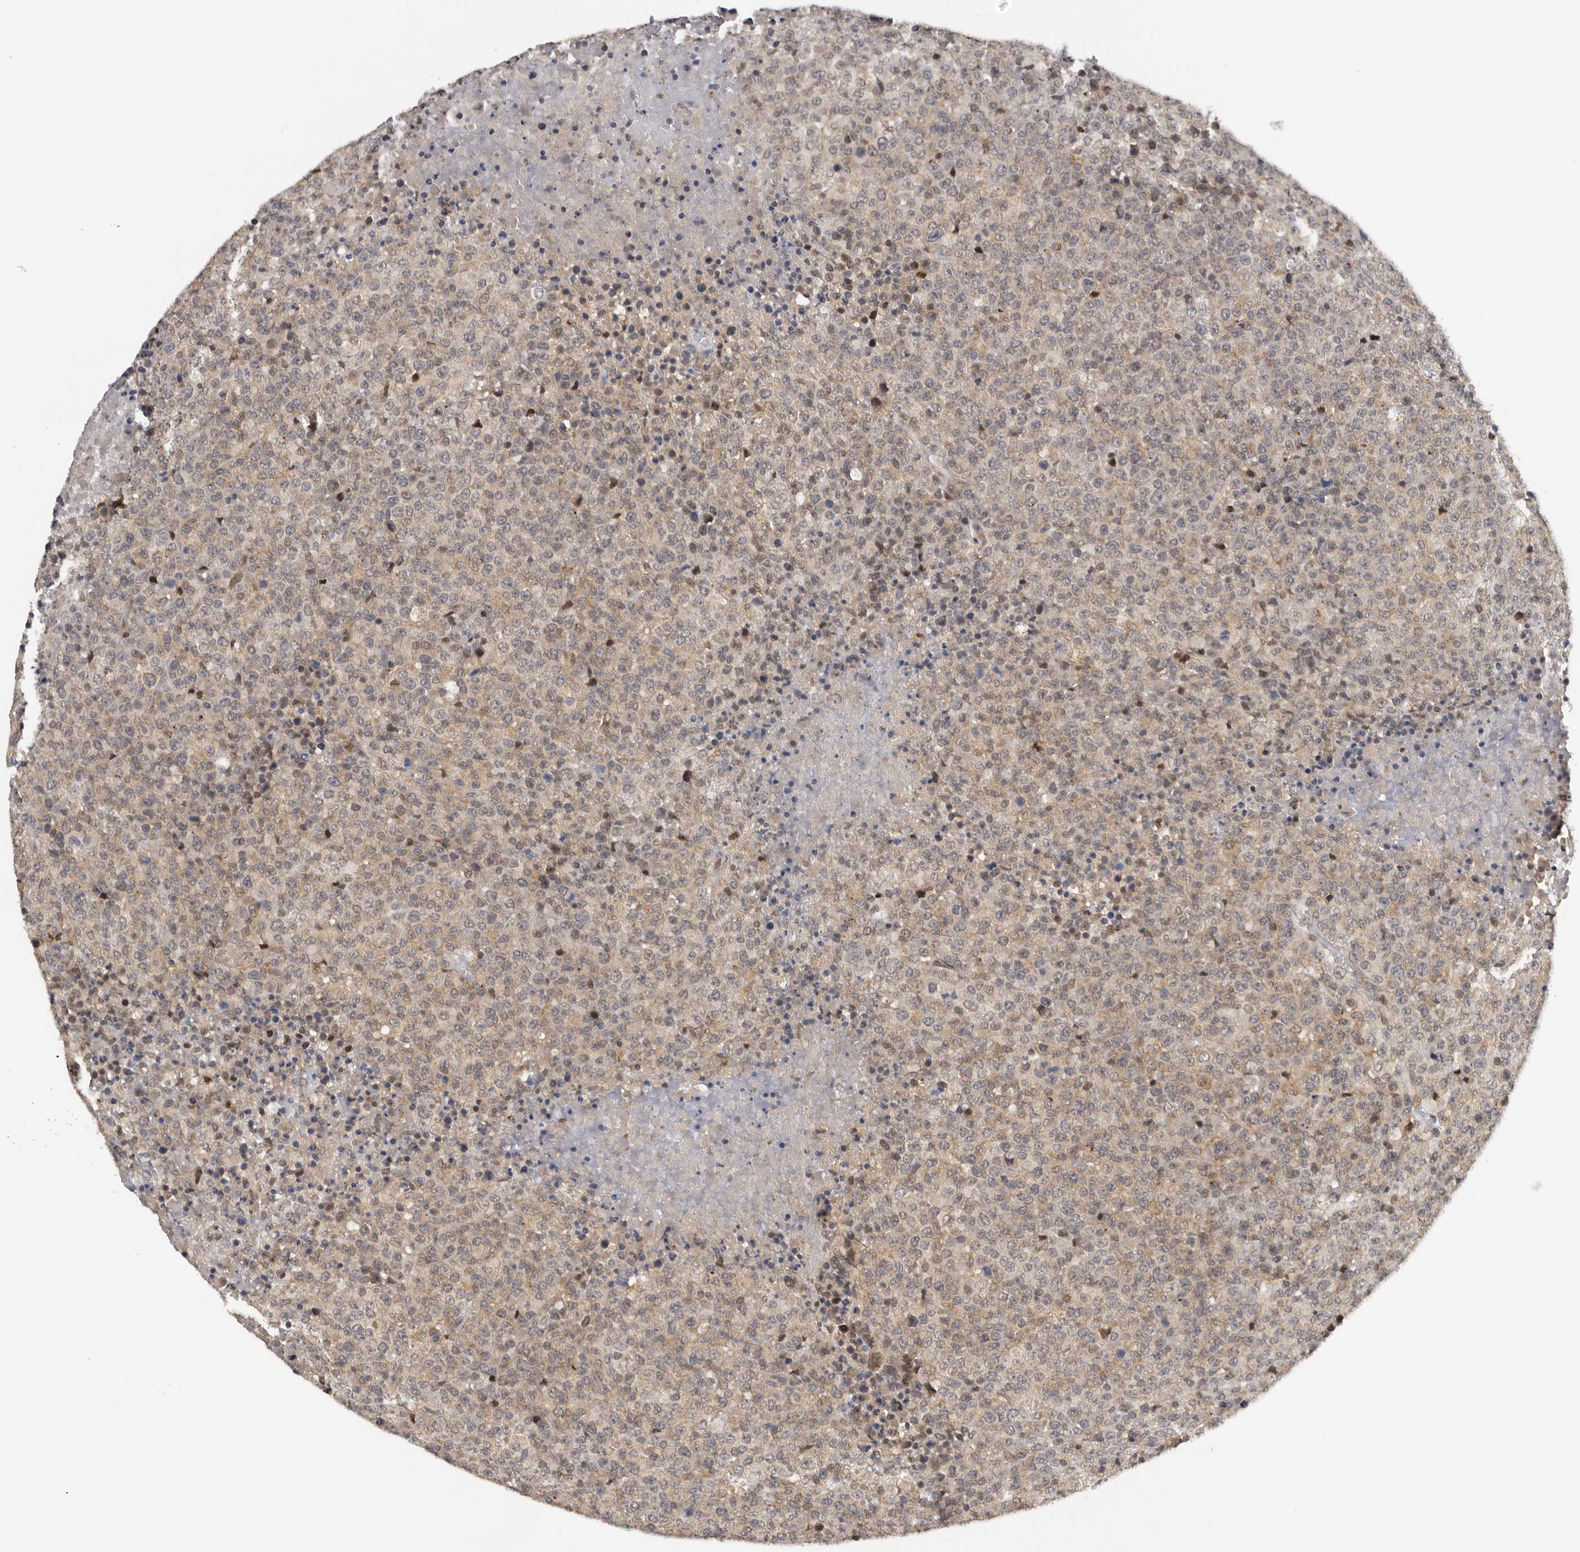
{"staining": {"intensity": "negative", "quantity": "none", "location": "none"}, "tissue": "lymphoma", "cell_type": "Tumor cells", "image_type": "cancer", "snomed": [{"axis": "morphology", "description": "Malignant lymphoma, non-Hodgkin's type, High grade"}, {"axis": "topography", "description": "Lymph node"}], "caption": "Micrograph shows no significant protein expression in tumor cells of lymphoma.", "gene": "KIF2B", "patient": {"sex": "male", "age": 13}}